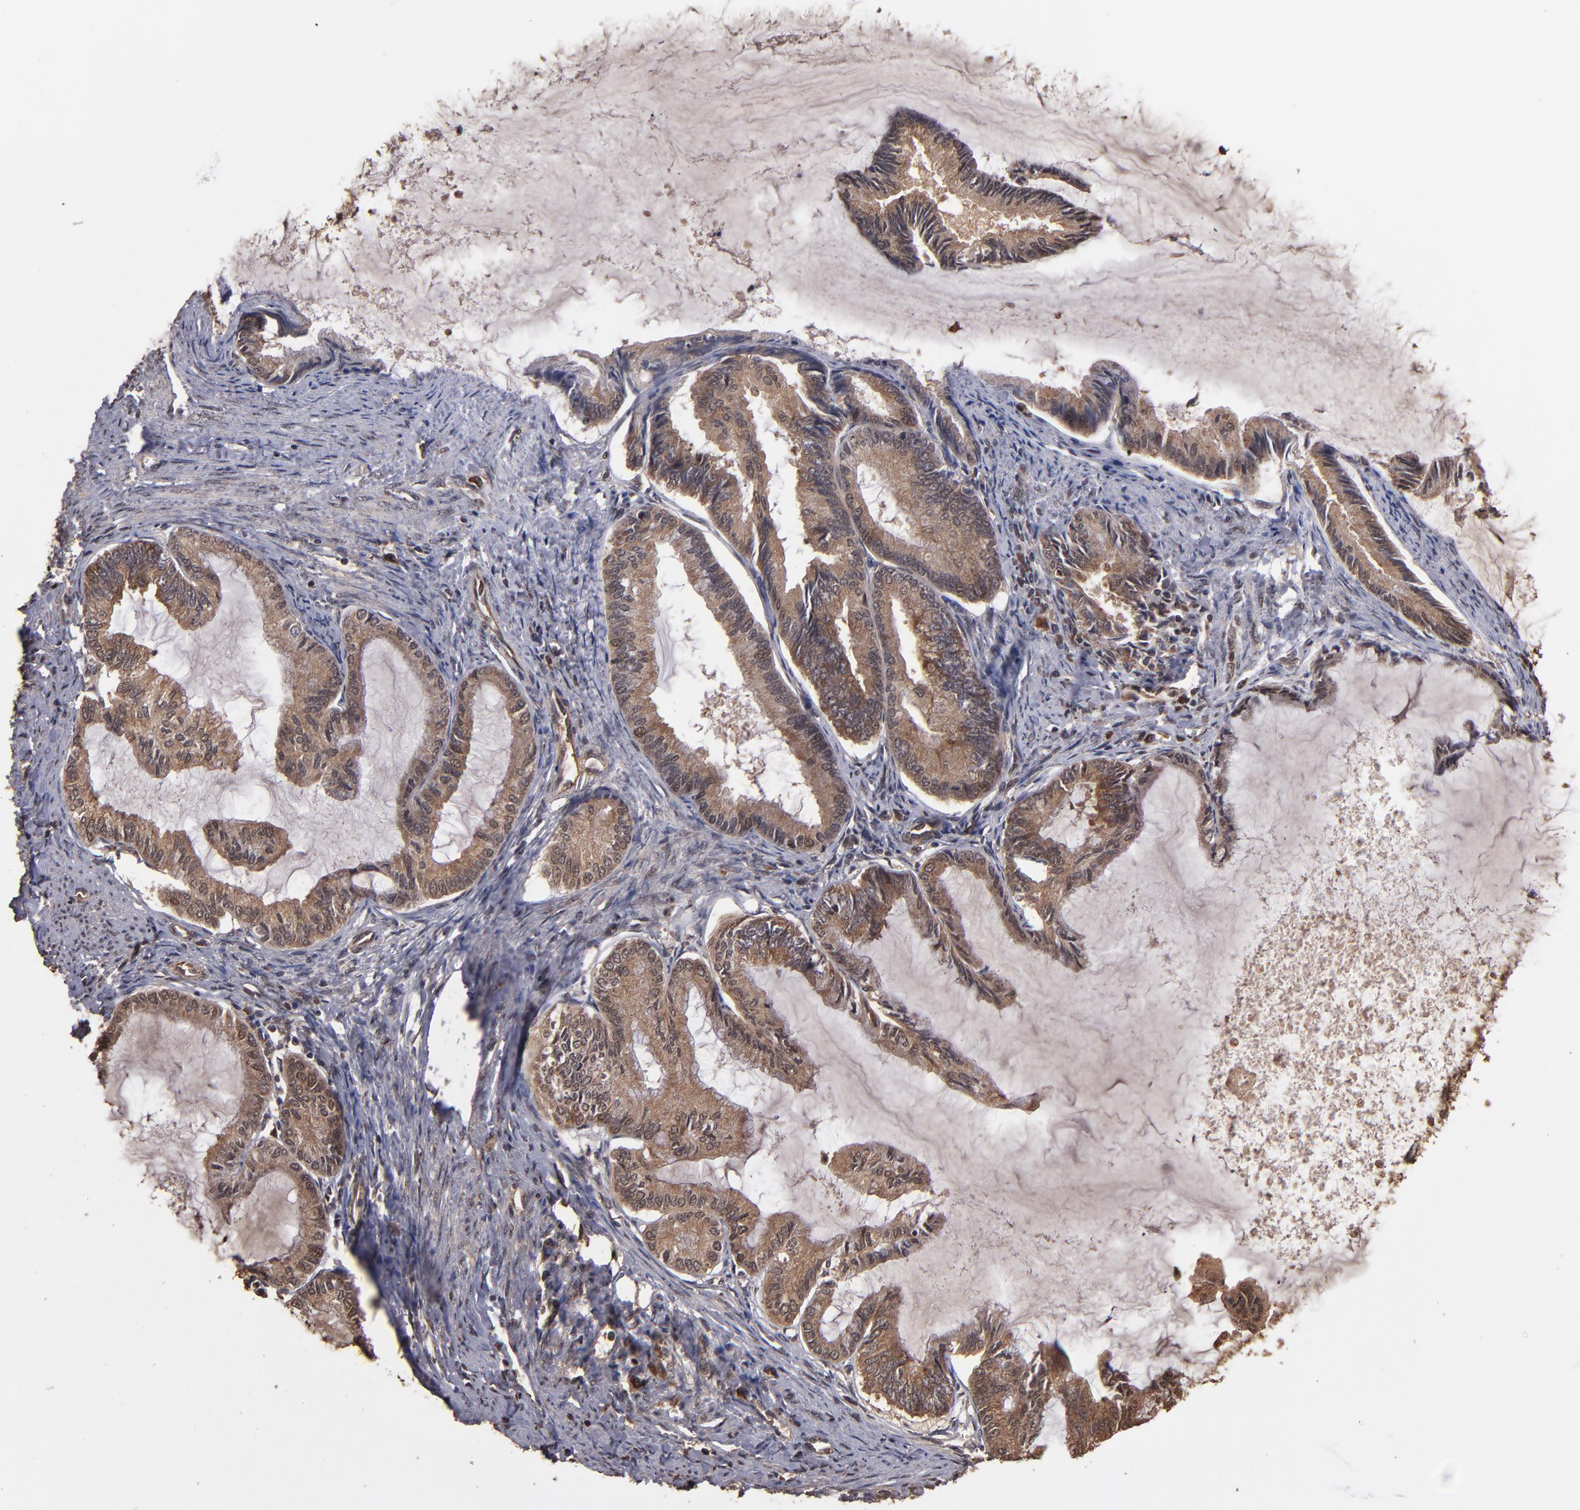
{"staining": {"intensity": "moderate", "quantity": ">75%", "location": "cytoplasmic/membranous"}, "tissue": "endometrial cancer", "cell_type": "Tumor cells", "image_type": "cancer", "snomed": [{"axis": "morphology", "description": "Adenocarcinoma, NOS"}, {"axis": "topography", "description": "Endometrium"}], "caption": "Endometrial cancer stained with a protein marker shows moderate staining in tumor cells.", "gene": "NFE2L2", "patient": {"sex": "female", "age": 86}}